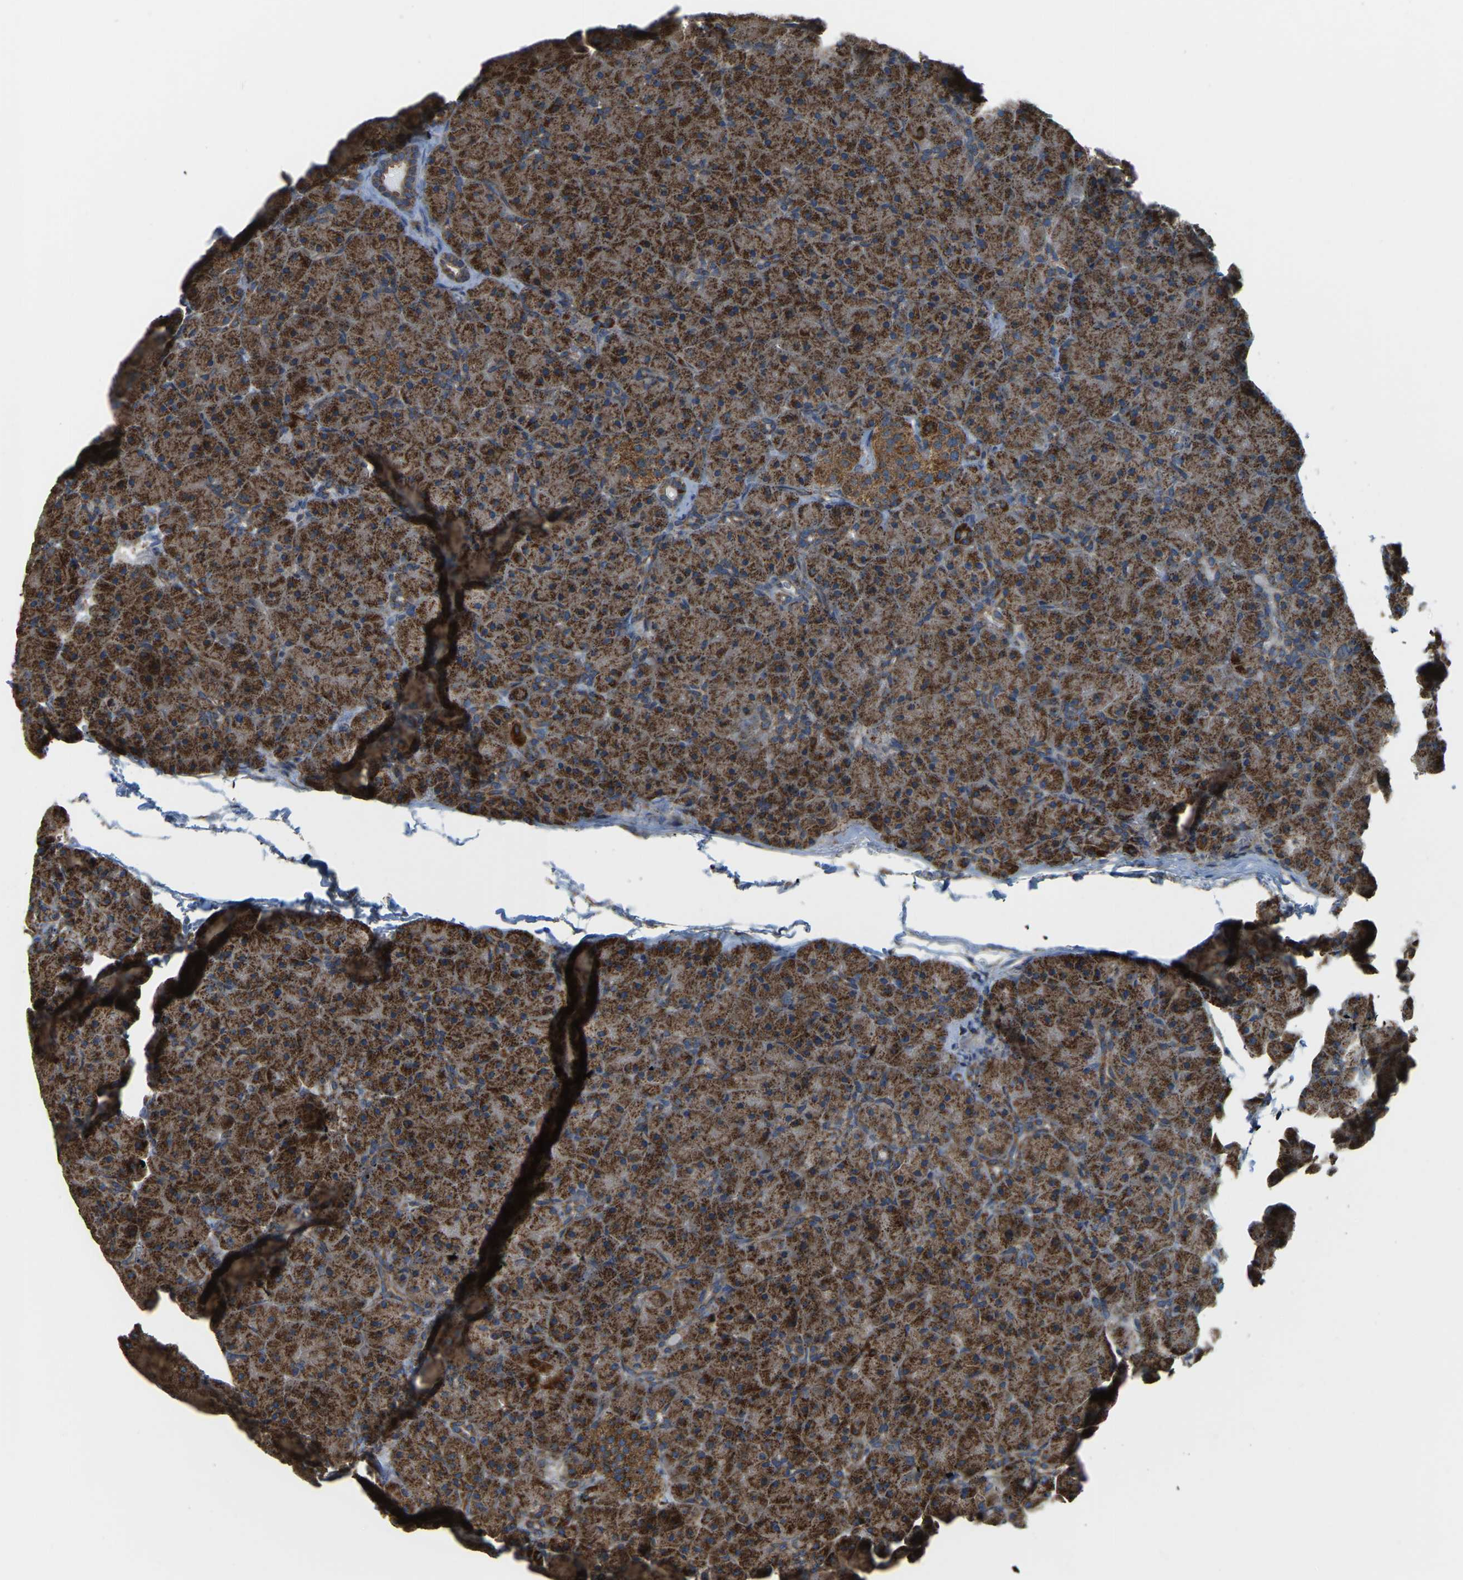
{"staining": {"intensity": "strong", "quantity": ">75%", "location": "cytoplasmic/membranous"}, "tissue": "pancreas", "cell_type": "Exocrine glandular cells", "image_type": "normal", "snomed": [{"axis": "morphology", "description": "Normal tissue, NOS"}, {"axis": "topography", "description": "Pancreas"}], "caption": "Immunohistochemical staining of normal pancreas shows high levels of strong cytoplasmic/membranous staining in approximately >75% of exocrine glandular cells.", "gene": "PSMD7", "patient": {"sex": "male", "age": 66}}